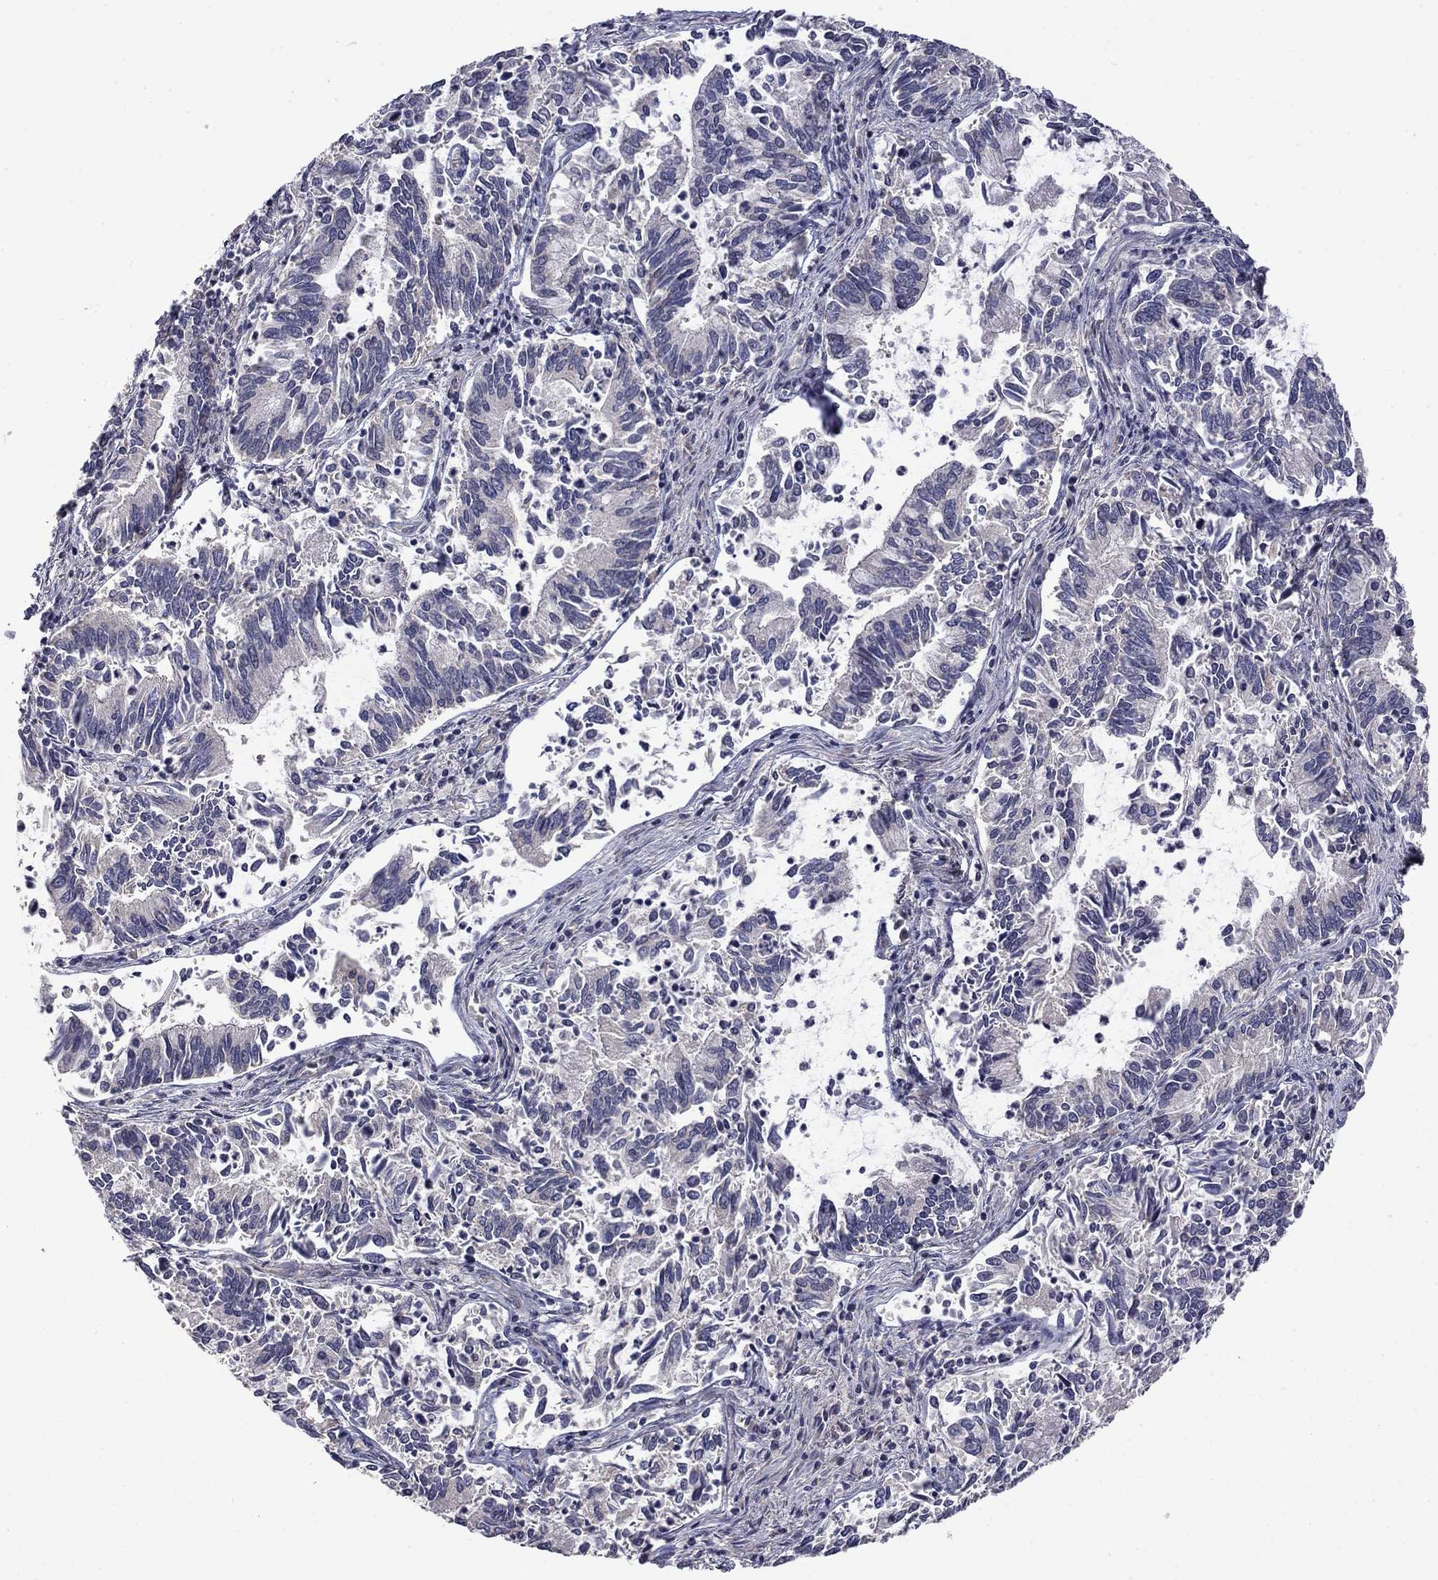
{"staining": {"intensity": "negative", "quantity": "none", "location": "none"}, "tissue": "cervical cancer", "cell_type": "Tumor cells", "image_type": "cancer", "snomed": [{"axis": "morphology", "description": "Adenocarcinoma, NOS"}, {"axis": "topography", "description": "Cervix"}], "caption": "Protein analysis of adenocarcinoma (cervical) exhibits no significant staining in tumor cells.", "gene": "SLC39A14", "patient": {"sex": "female", "age": 42}}